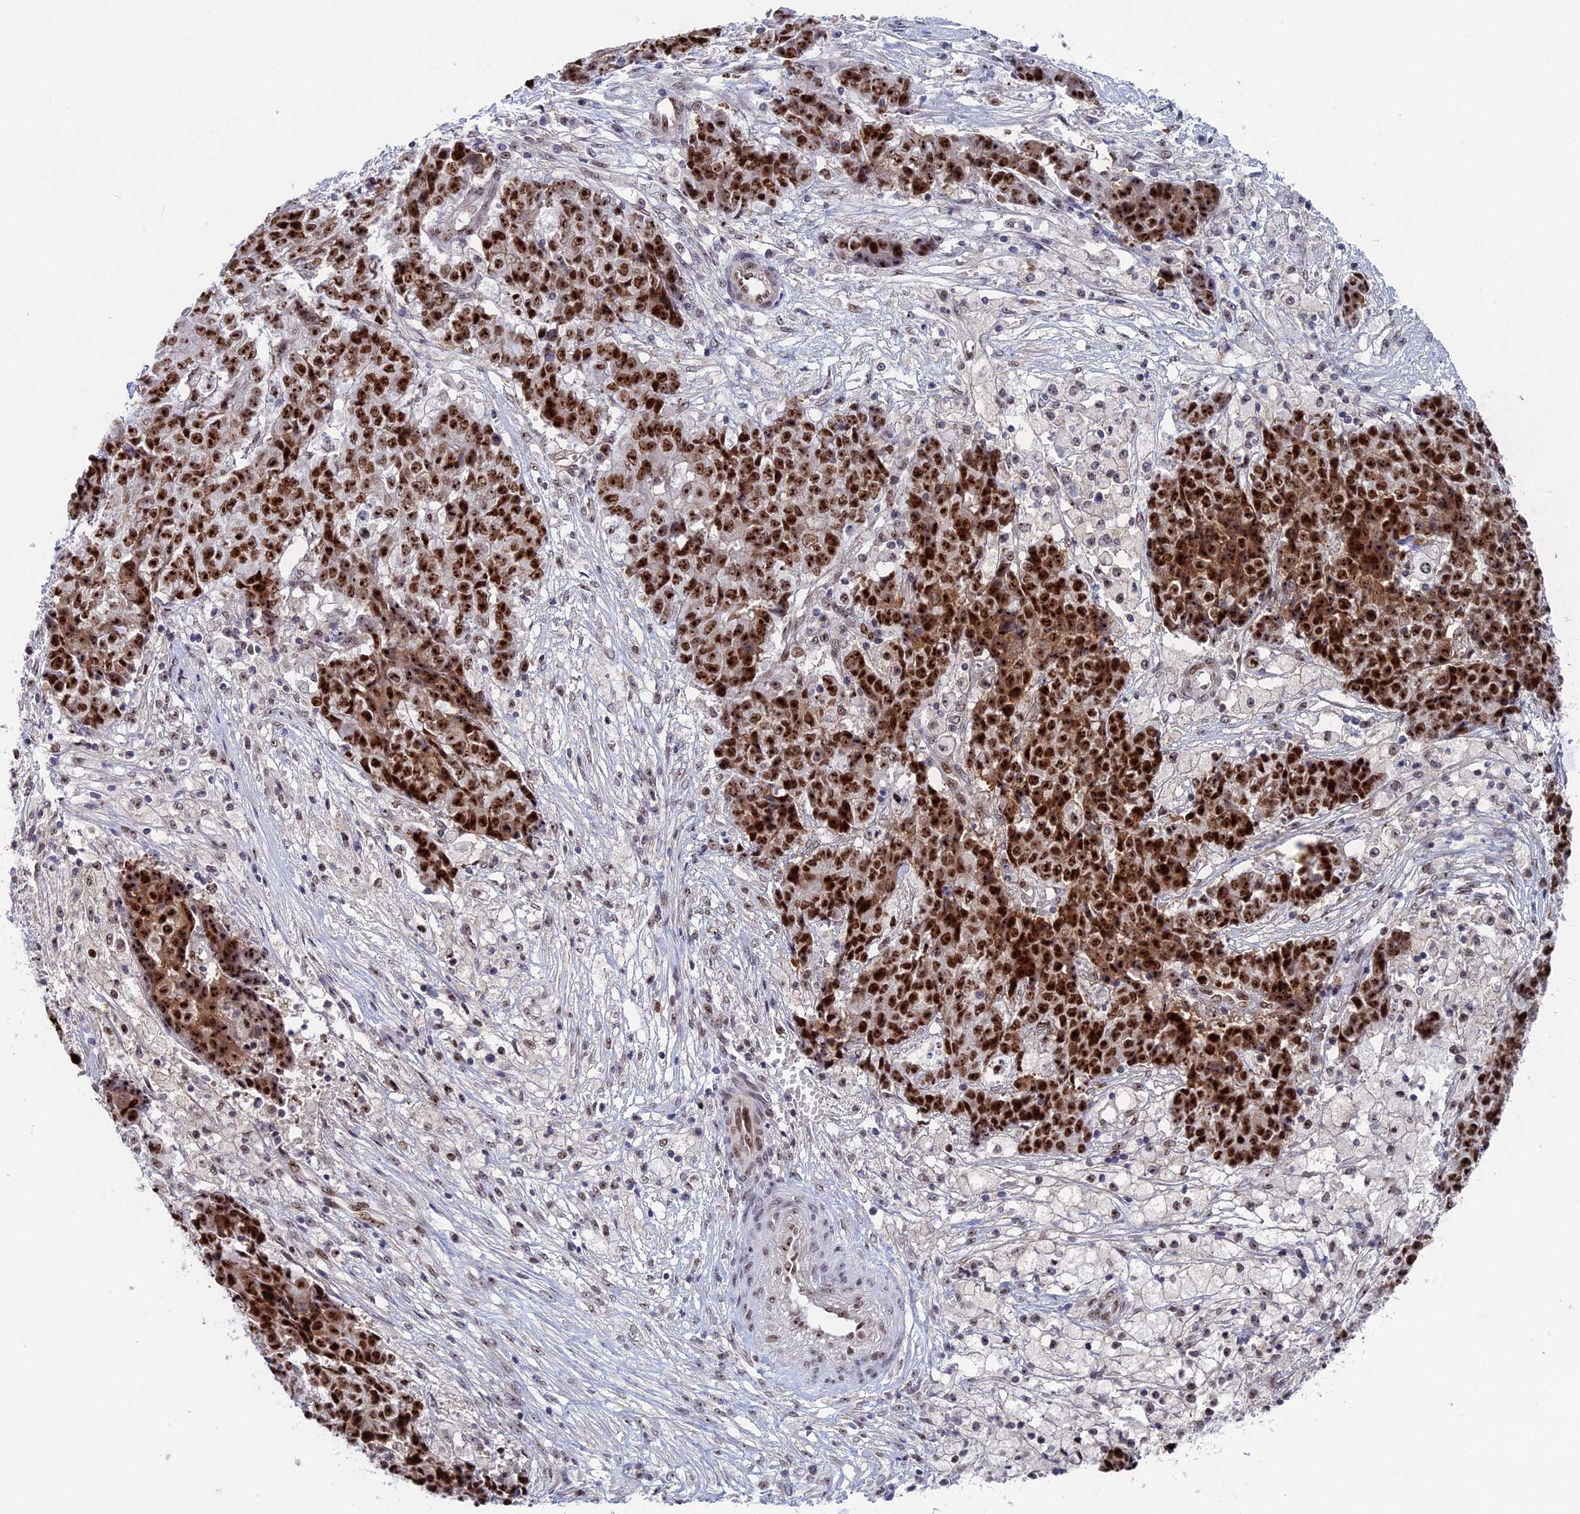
{"staining": {"intensity": "strong", "quantity": ">75%", "location": "nuclear"}, "tissue": "ovarian cancer", "cell_type": "Tumor cells", "image_type": "cancer", "snomed": [{"axis": "morphology", "description": "Carcinoma, endometroid"}, {"axis": "topography", "description": "Ovary"}], "caption": "A brown stain highlights strong nuclear expression of a protein in human endometroid carcinoma (ovarian) tumor cells. (Brightfield microscopy of DAB IHC at high magnification).", "gene": "CCDC86", "patient": {"sex": "female", "age": 42}}